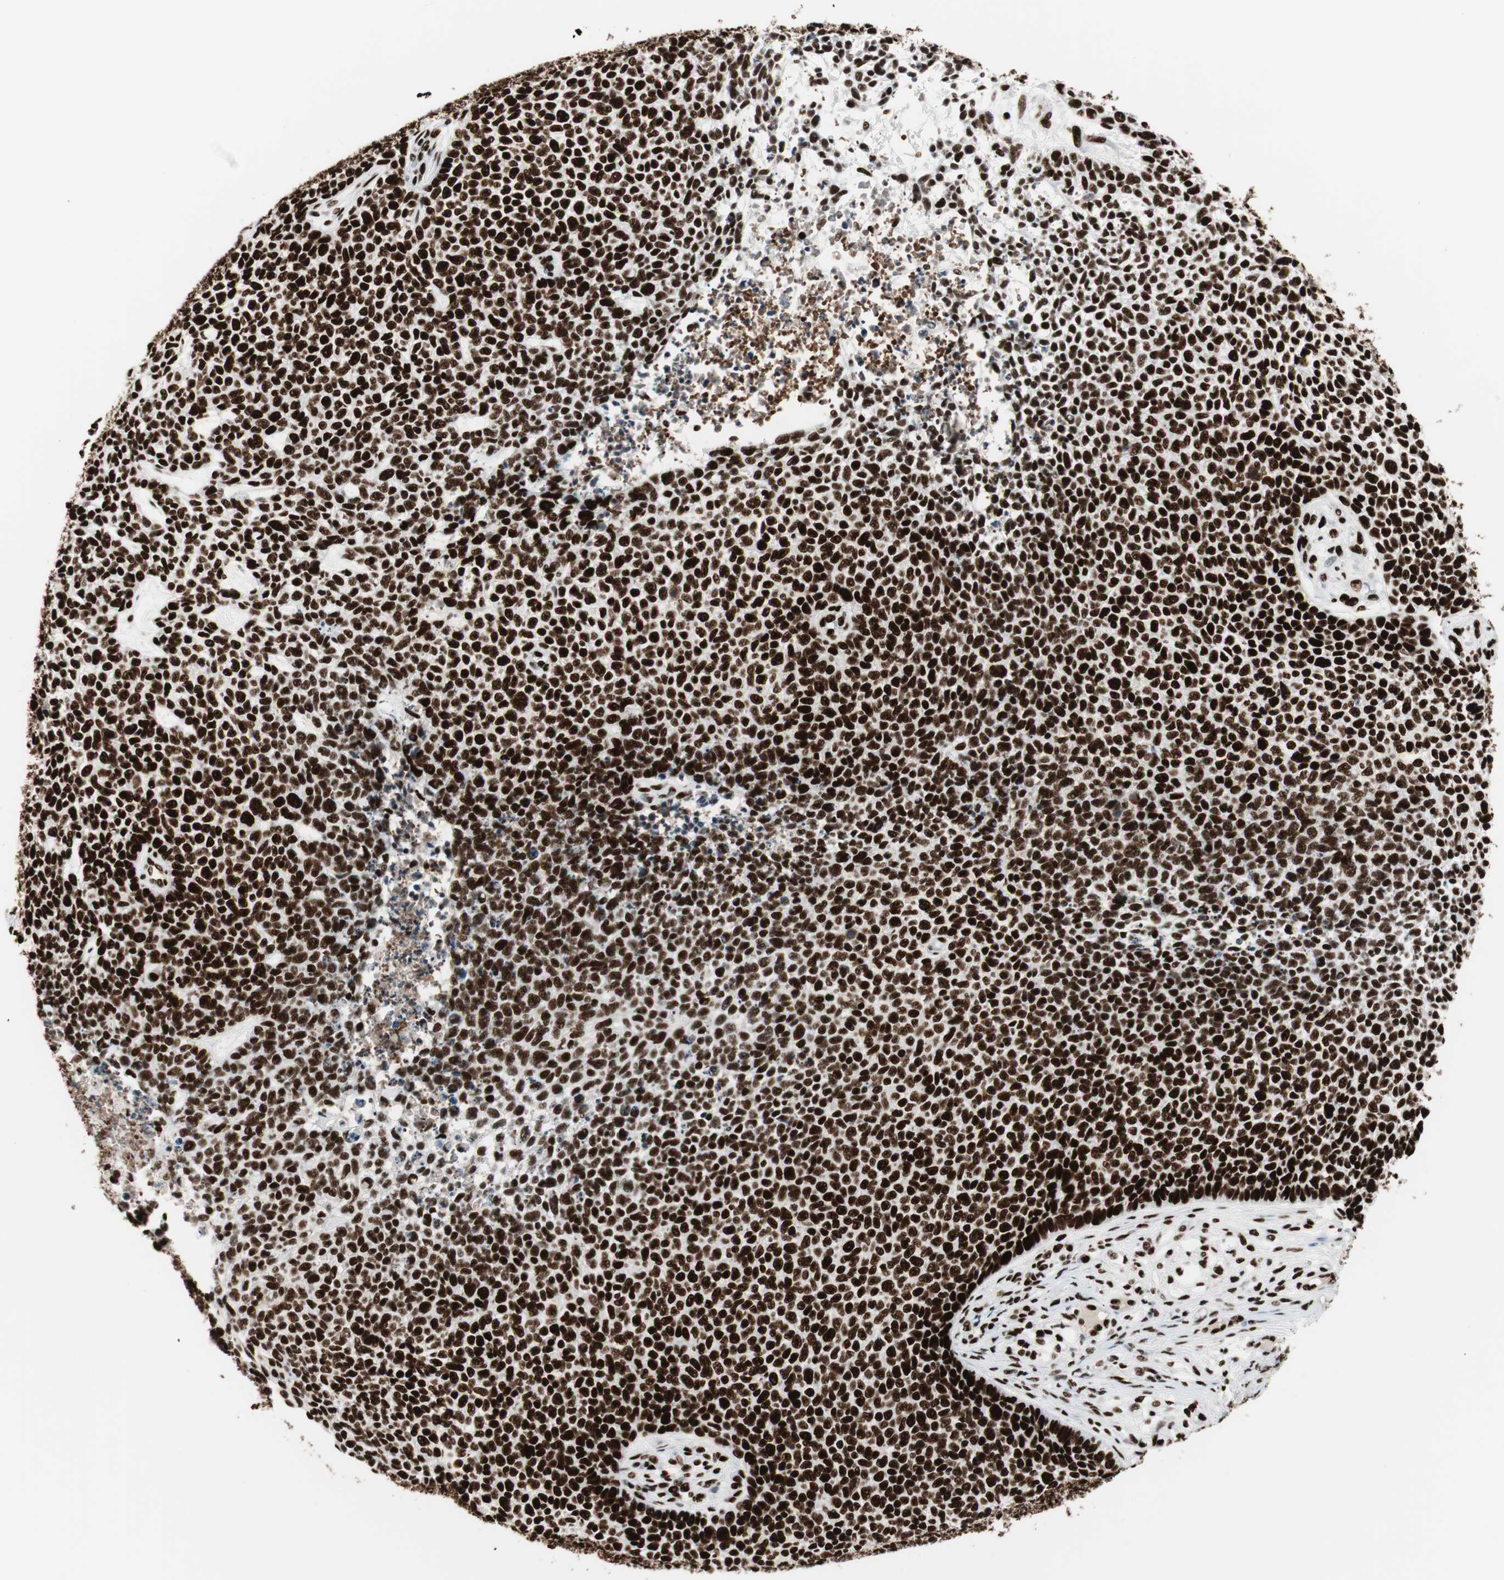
{"staining": {"intensity": "strong", "quantity": ">75%", "location": "nuclear"}, "tissue": "skin cancer", "cell_type": "Tumor cells", "image_type": "cancer", "snomed": [{"axis": "morphology", "description": "Basal cell carcinoma"}, {"axis": "topography", "description": "Skin"}], "caption": "Protein staining of skin cancer tissue reveals strong nuclear staining in approximately >75% of tumor cells. The staining was performed using DAB to visualize the protein expression in brown, while the nuclei were stained in blue with hematoxylin (Magnification: 20x).", "gene": "PSME3", "patient": {"sex": "female", "age": 84}}